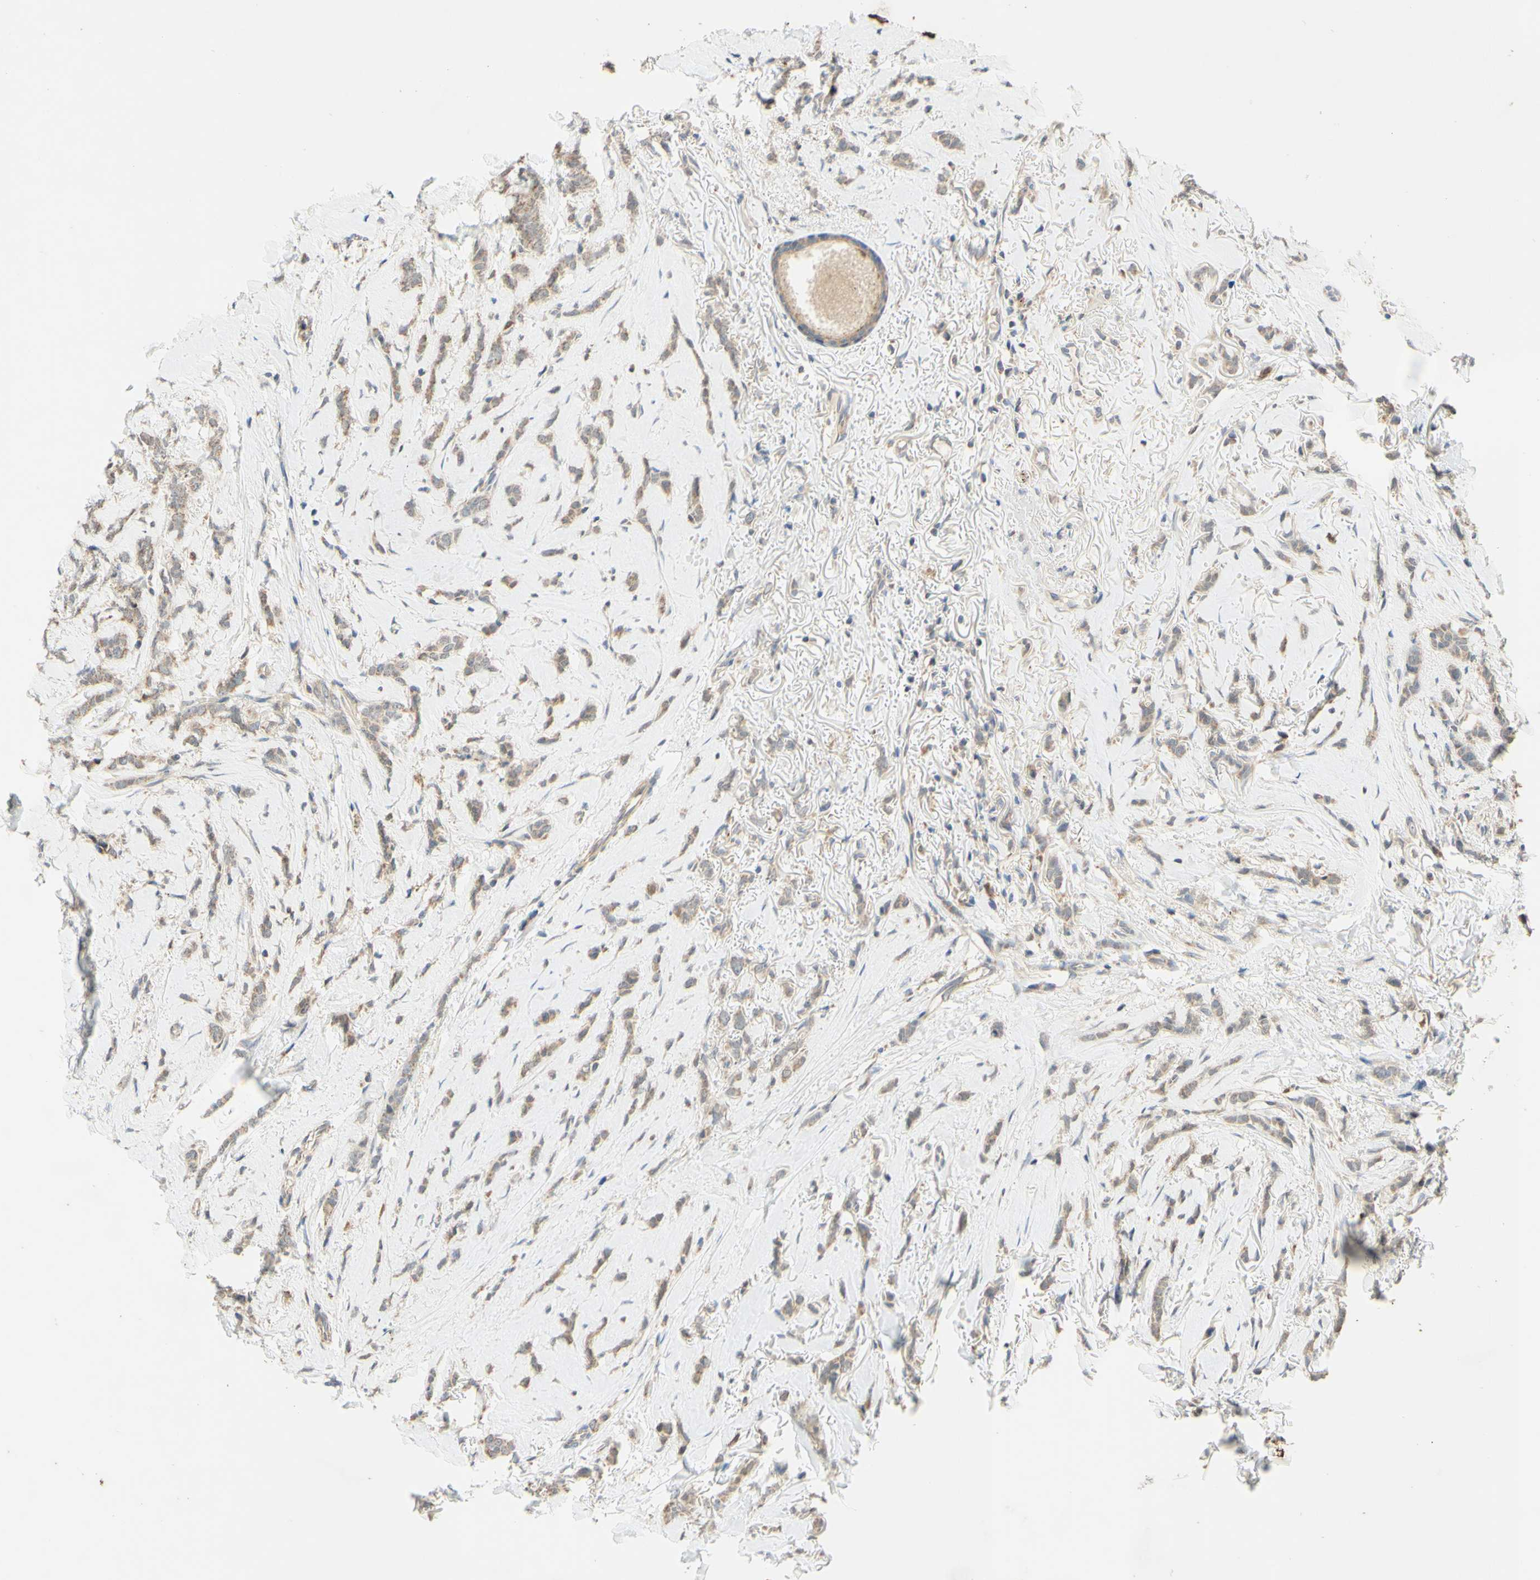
{"staining": {"intensity": "moderate", "quantity": ">75%", "location": "cytoplasmic/membranous"}, "tissue": "breast cancer", "cell_type": "Tumor cells", "image_type": "cancer", "snomed": [{"axis": "morphology", "description": "Lobular carcinoma"}, {"axis": "topography", "description": "Skin"}, {"axis": "topography", "description": "Breast"}], "caption": "This photomicrograph demonstrates immunohistochemistry (IHC) staining of lobular carcinoma (breast), with medium moderate cytoplasmic/membranous expression in approximately >75% of tumor cells.", "gene": "GATA1", "patient": {"sex": "female", "age": 46}}